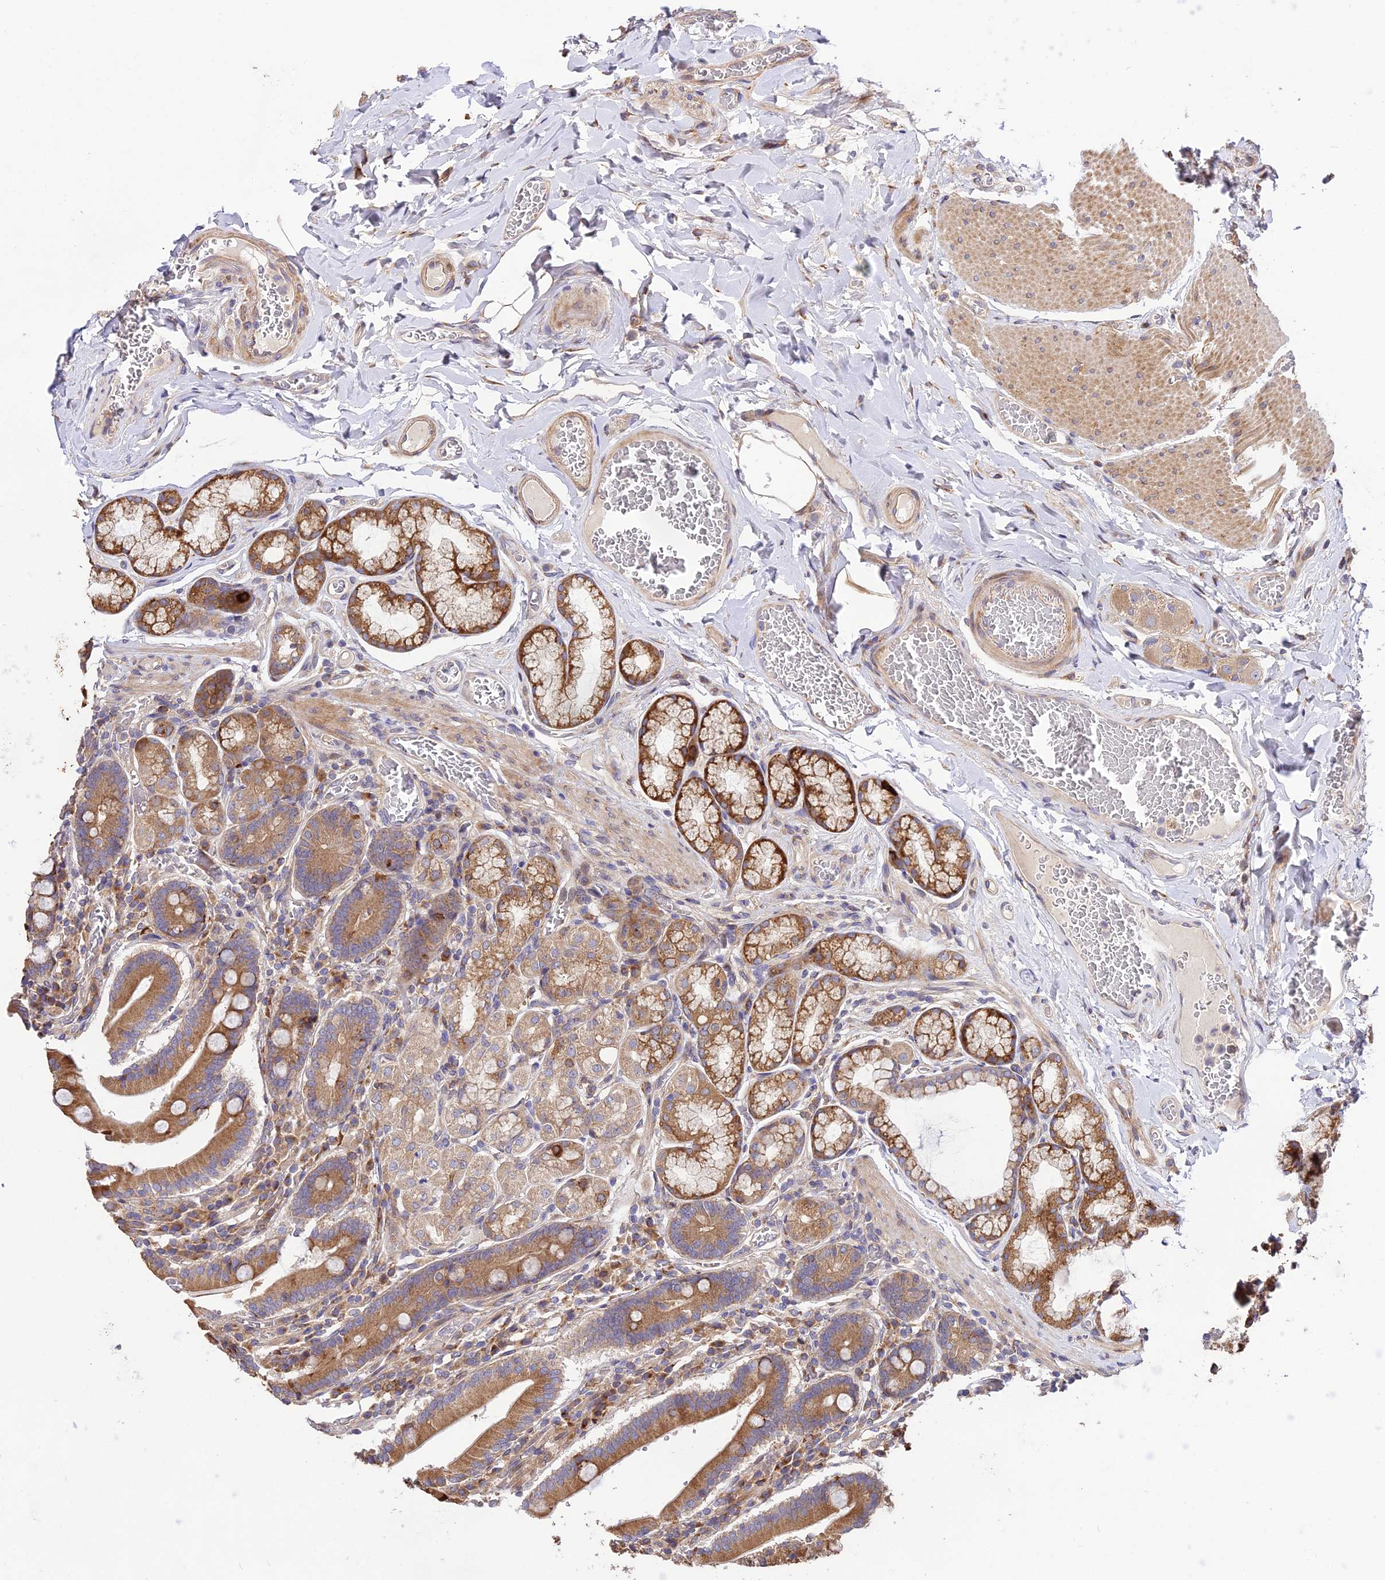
{"staining": {"intensity": "strong", "quantity": ">75%", "location": "cytoplasmic/membranous"}, "tissue": "duodenum", "cell_type": "Glandular cells", "image_type": "normal", "snomed": [{"axis": "morphology", "description": "Normal tissue, NOS"}, {"axis": "topography", "description": "Duodenum"}], "caption": "Protein staining by IHC demonstrates strong cytoplasmic/membranous positivity in about >75% of glandular cells in normal duodenum.", "gene": "ROCK1", "patient": {"sex": "female", "age": 62}}